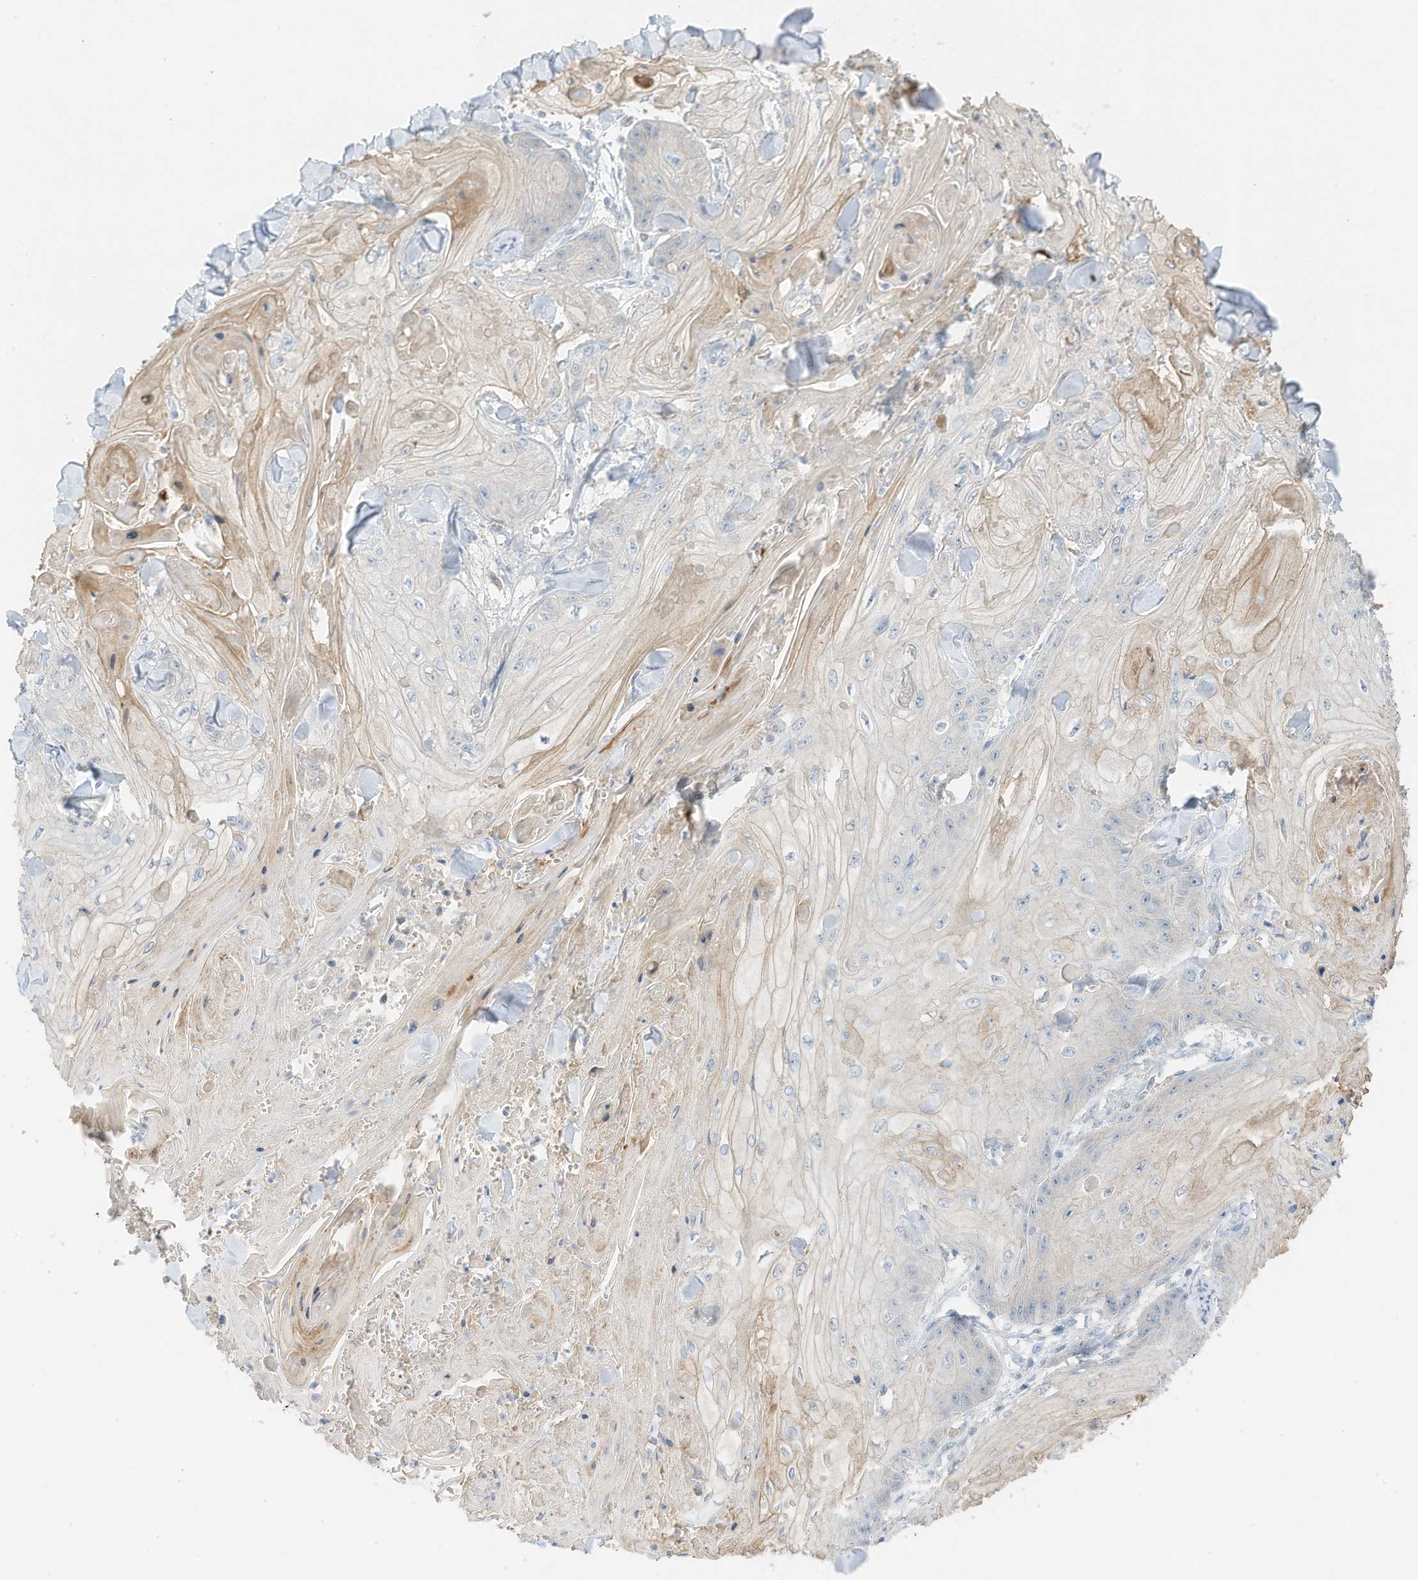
{"staining": {"intensity": "negative", "quantity": "none", "location": "none"}, "tissue": "skin cancer", "cell_type": "Tumor cells", "image_type": "cancer", "snomed": [{"axis": "morphology", "description": "Squamous cell carcinoma, NOS"}, {"axis": "topography", "description": "Skin"}], "caption": "High power microscopy photomicrograph of an immunohistochemistry (IHC) photomicrograph of skin cancer (squamous cell carcinoma), revealing no significant positivity in tumor cells.", "gene": "CAPN13", "patient": {"sex": "male", "age": 74}}